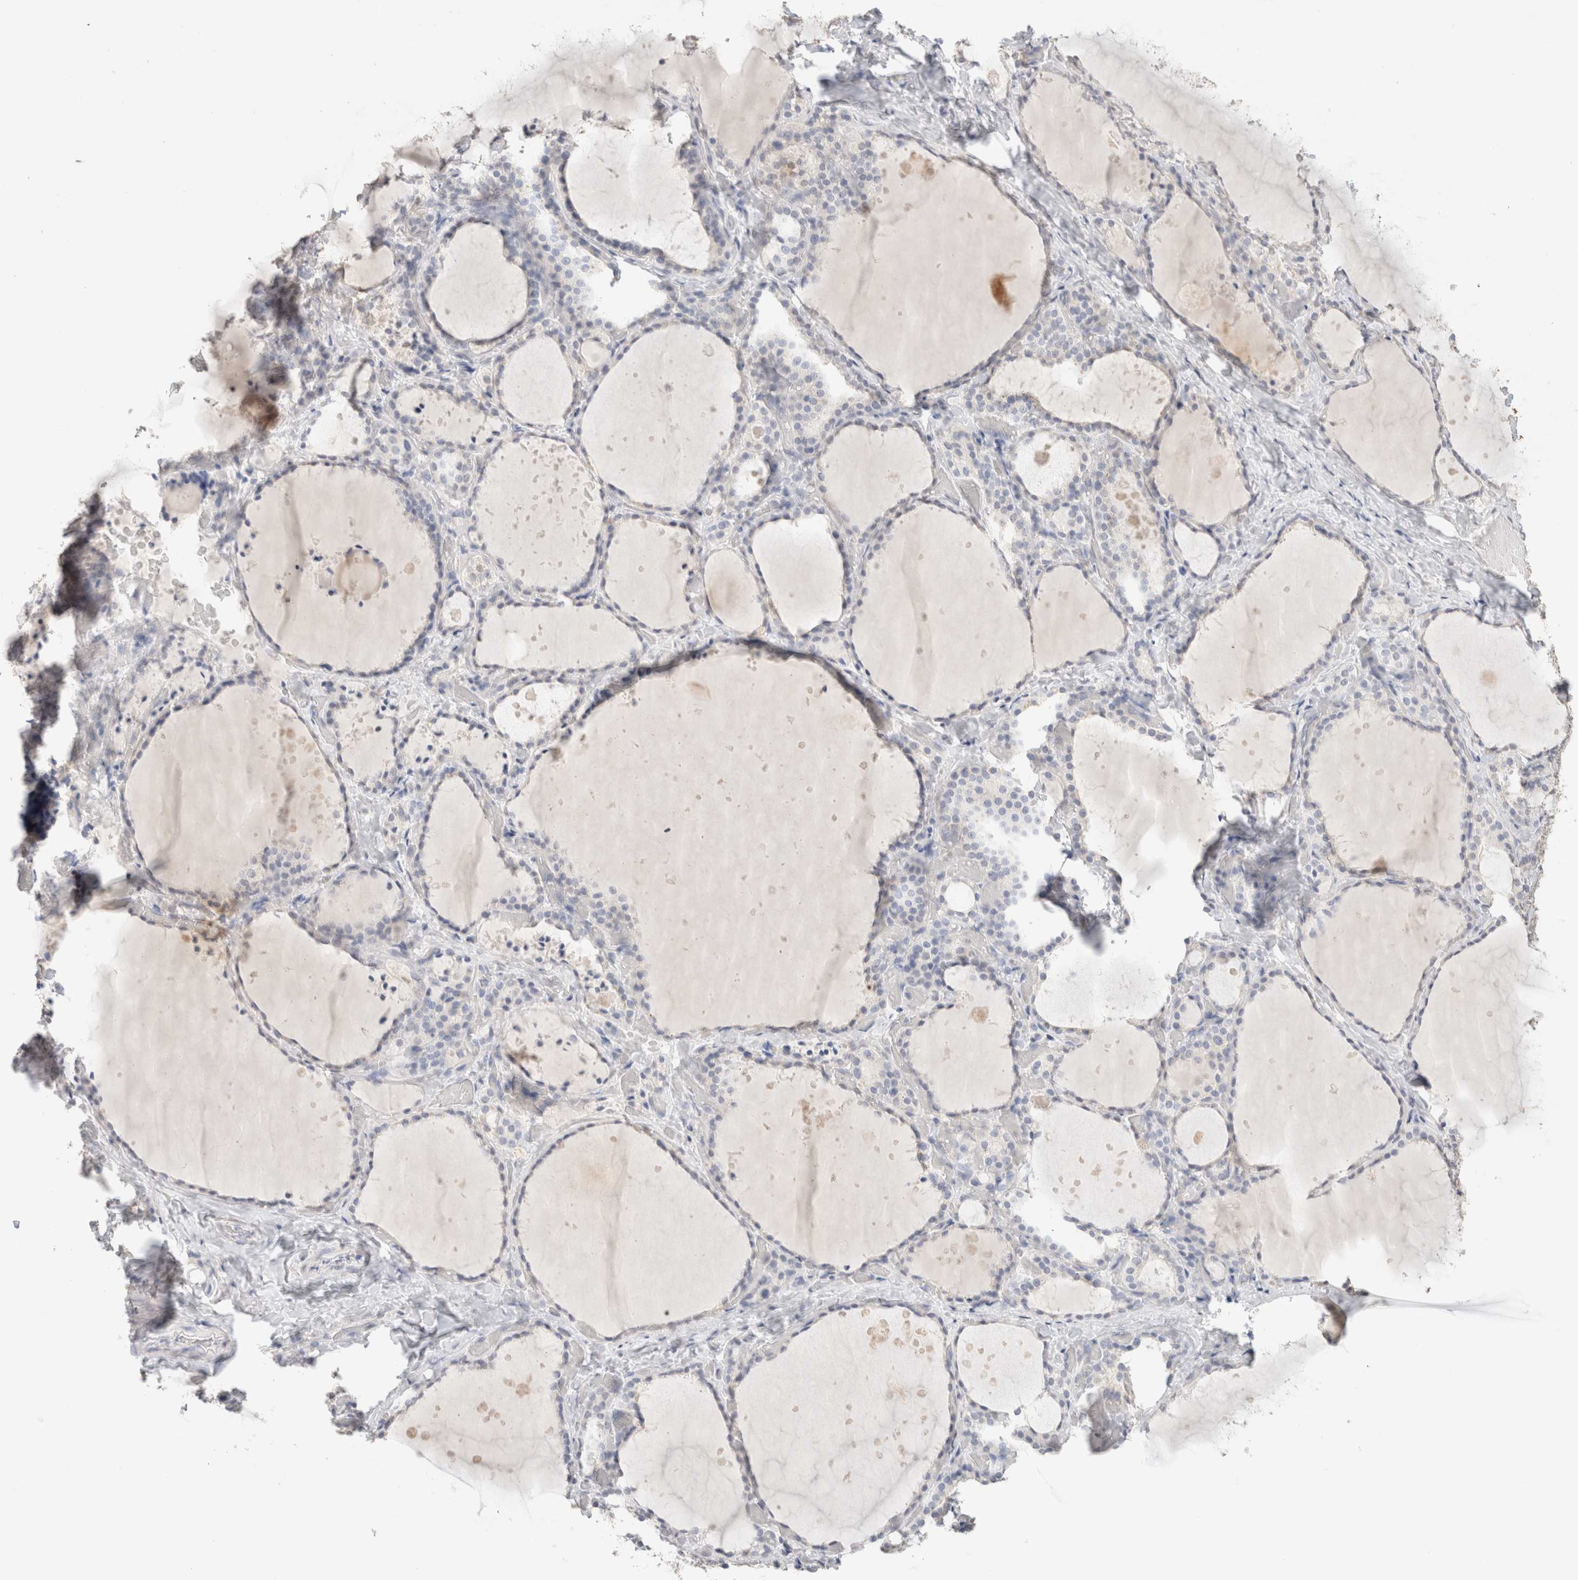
{"staining": {"intensity": "negative", "quantity": "none", "location": "none"}, "tissue": "thyroid gland", "cell_type": "Glandular cells", "image_type": "normal", "snomed": [{"axis": "morphology", "description": "Normal tissue, NOS"}, {"axis": "topography", "description": "Thyroid gland"}], "caption": "An IHC photomicrograph of normal thyroid gland is shown. There is no staining in glandular cells of thyroid gland. (Immunohistochemistry (ihc), brightfield microscopy, high magnification).", "gene": "CD80", "patient": {"sex": "female", "age": 44}}